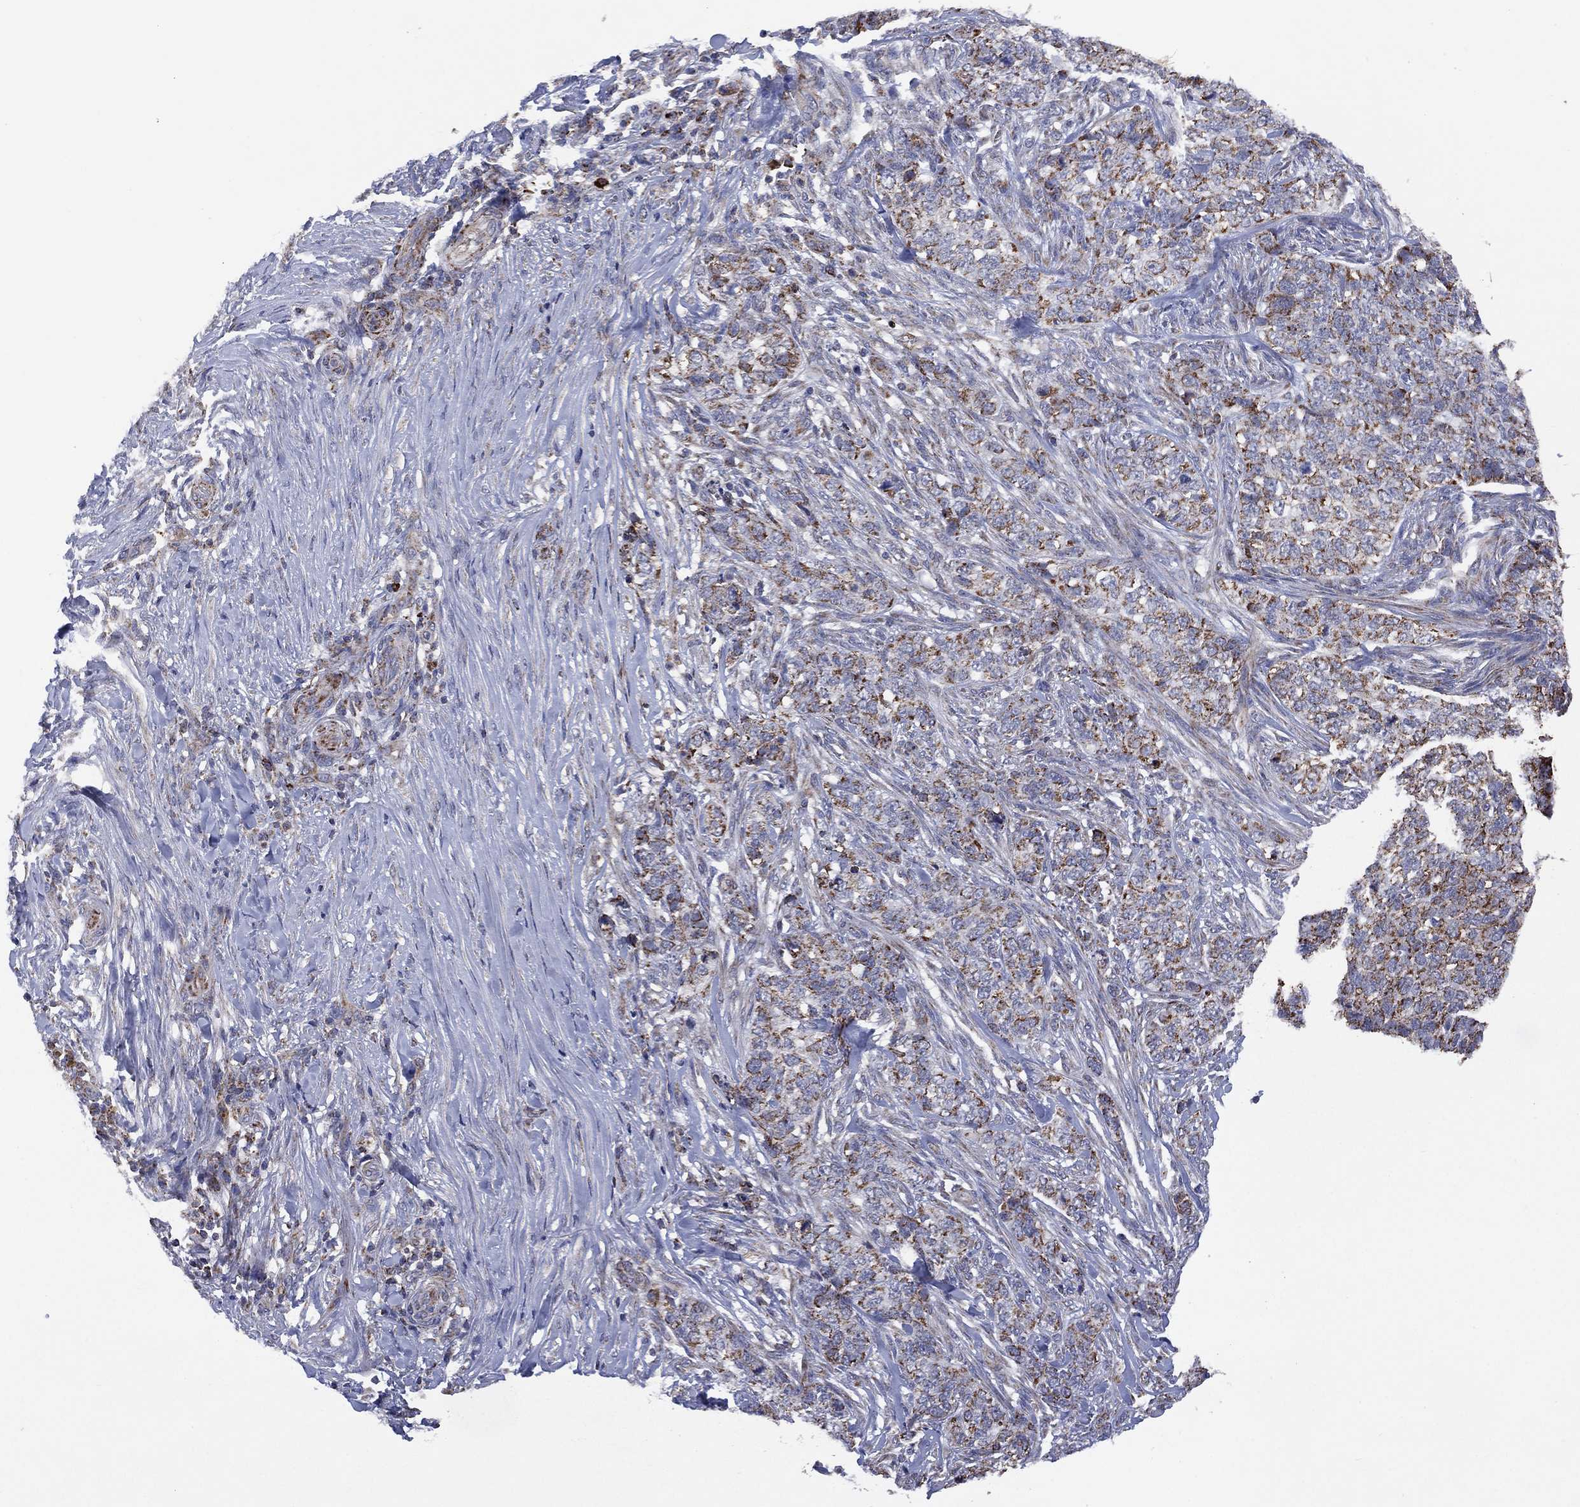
{"staining": {"intensity": "moderate", "quantity": "25%-75%", "location": "cytoplasmic/membranous"}, "tissue": "skin cancer", "cell_type": "Tumor cells", "image_type": "cancer", "snomed": [{"axis": "morphology", "description": "Basal cell carcinoma"}, {"axis": "topography", "description": "Skin"}], "caption": "Skin cancer (basal cell carcinoma) stained with DAB IHC exhibits medium levels of moderate cytoplasmic/membranous positivity in about 25%-75% of tumor cells.", "gene": "PPP2R5A", "patient": {"sex": "female", "age": 69}}